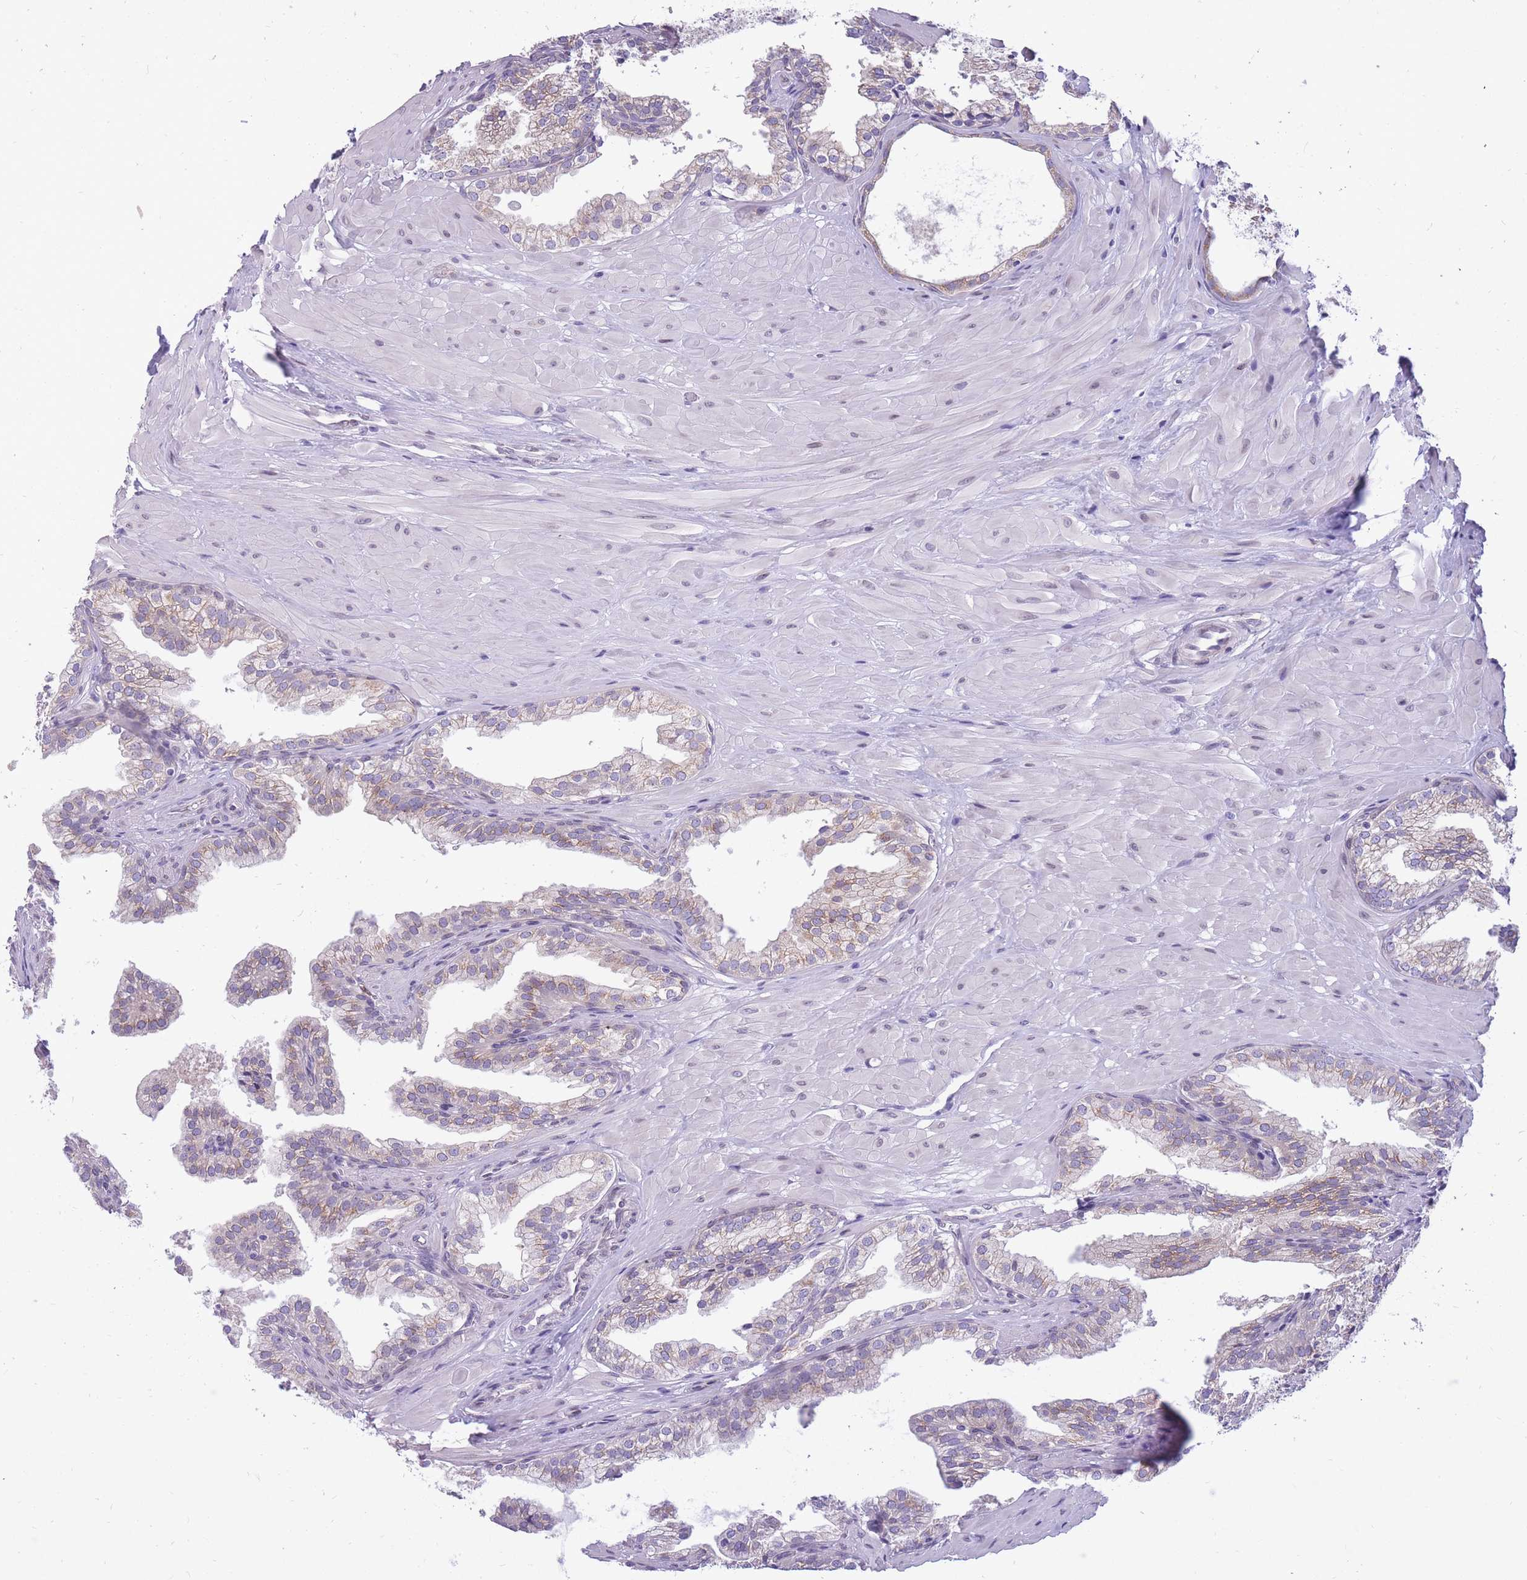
{"staining": {"intensity": "moderate", "quantity": "25%-75%", "location": "cytoplasmic/membranous"}, "tissue": "prostate", "cell_type": "Glandular cells", "image_type": "normal", "snomed": [{"axis": "morphology", "description": "Normal tissue, NOS"}, {"axis": "topography", "description": "Prostate"}, {"axis": "topography", "description": "Peripheral nerve tissue"}], "caption": "Moderate cytoplasmic/membranous positivity for a protein is present in approximately 25%-75% of glandular cells of unremarkable prostate using IHC.", "gene": "HOOK2", "patient": {"sex": "male", "age": 55}}